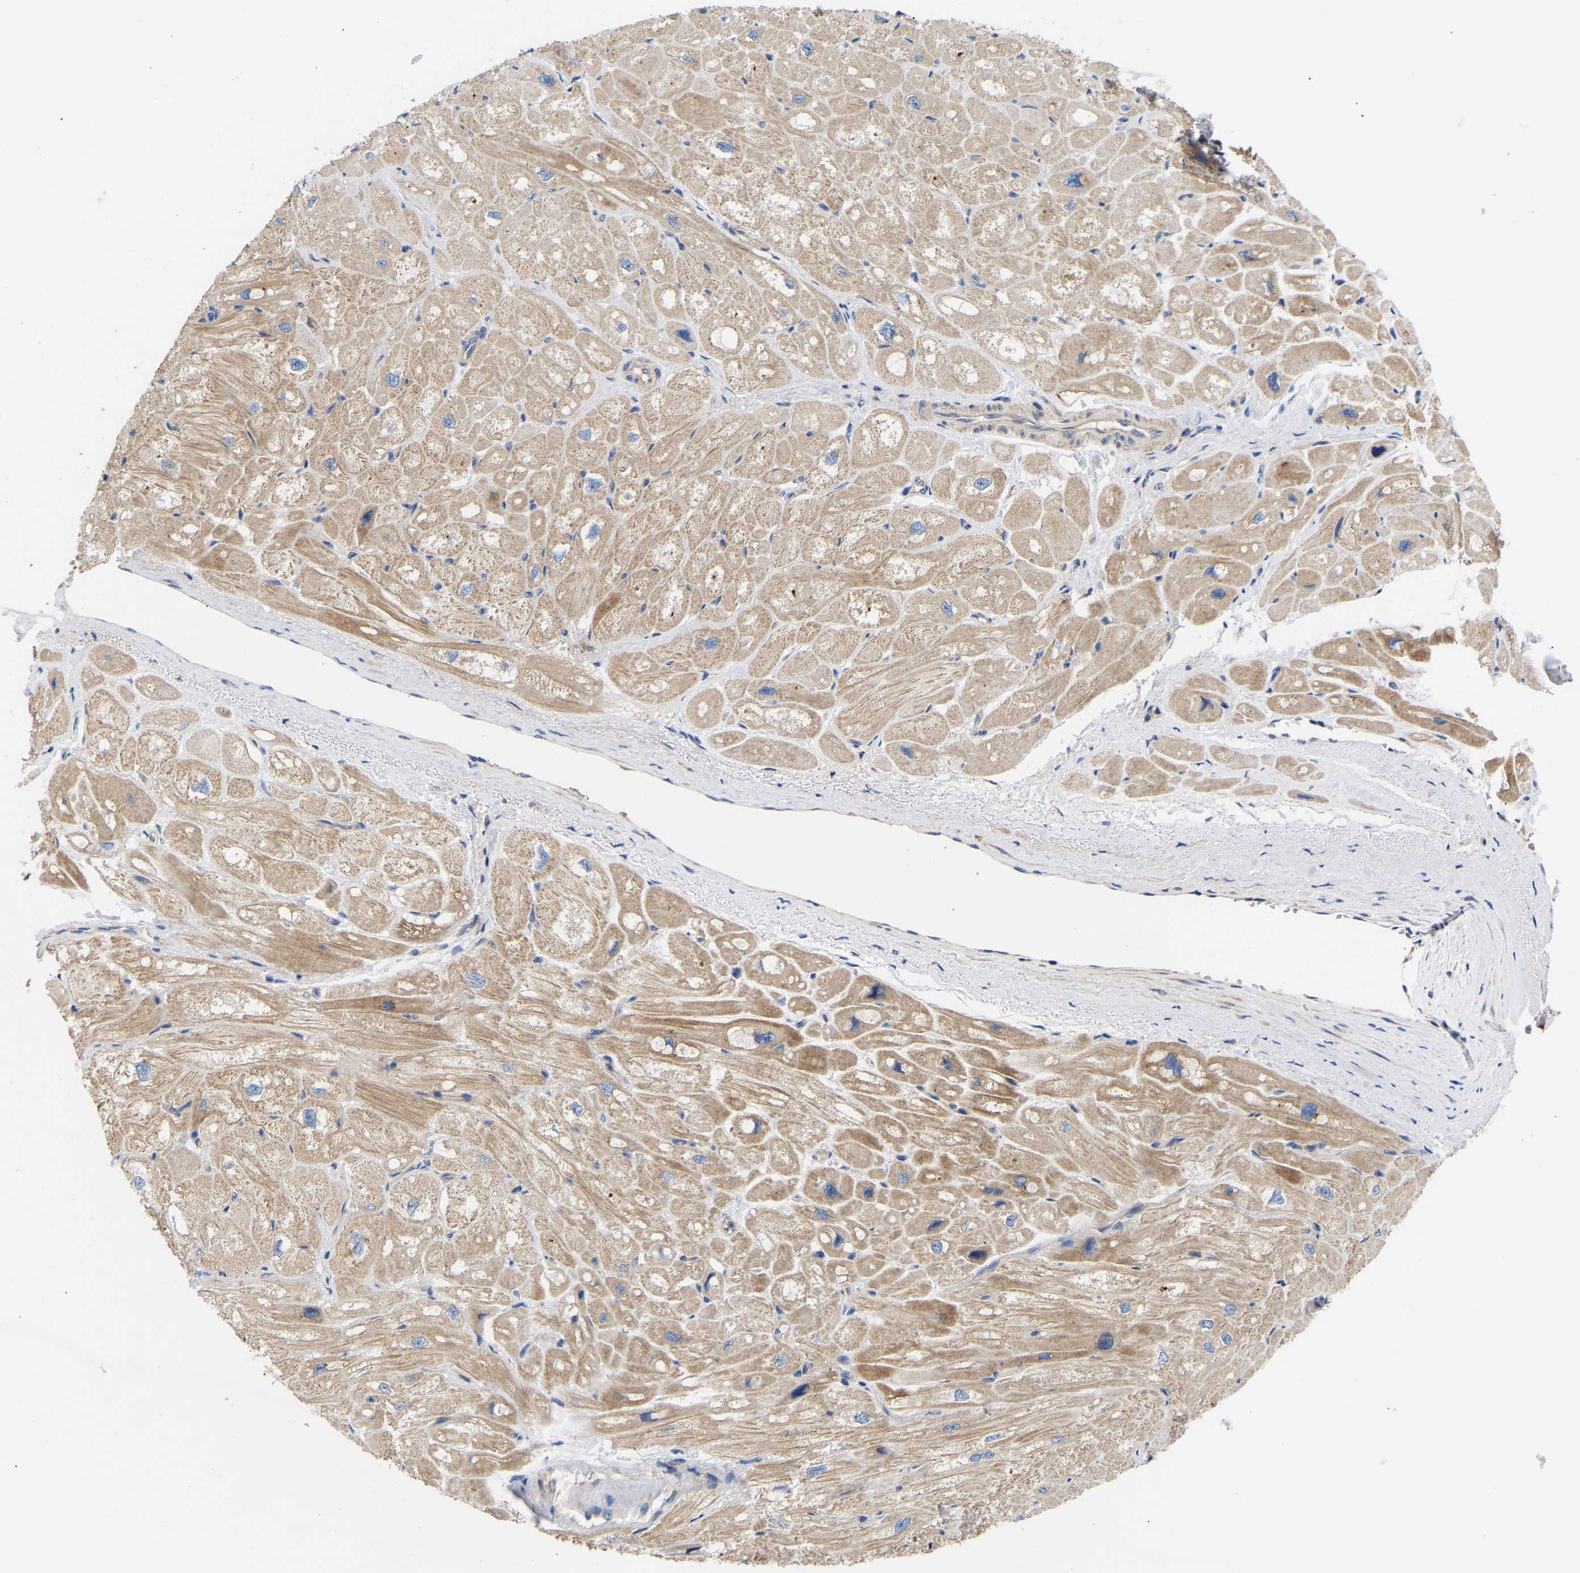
{"staining": {"intensity": "weak", "quantity": "25%-75%", "location": "cytoplasmic/membranous"}, "tissue": "heart muscle", "cell_type": "Cardiomyocytes", "image_type": "normal", "snomed": [{"axis": "morphology", "description": "Normal tissue, NOS"}, {"axis": "topography", "description": "Heart"}], "caption": "This is a photomicrograph of IHC staining of benign heart muscle, which shows weak expression in the cytoplasmic/membranous of cardiomyocytes.", "gene": "AIMP2", "patient": {"sex": "male", "age": 49}}